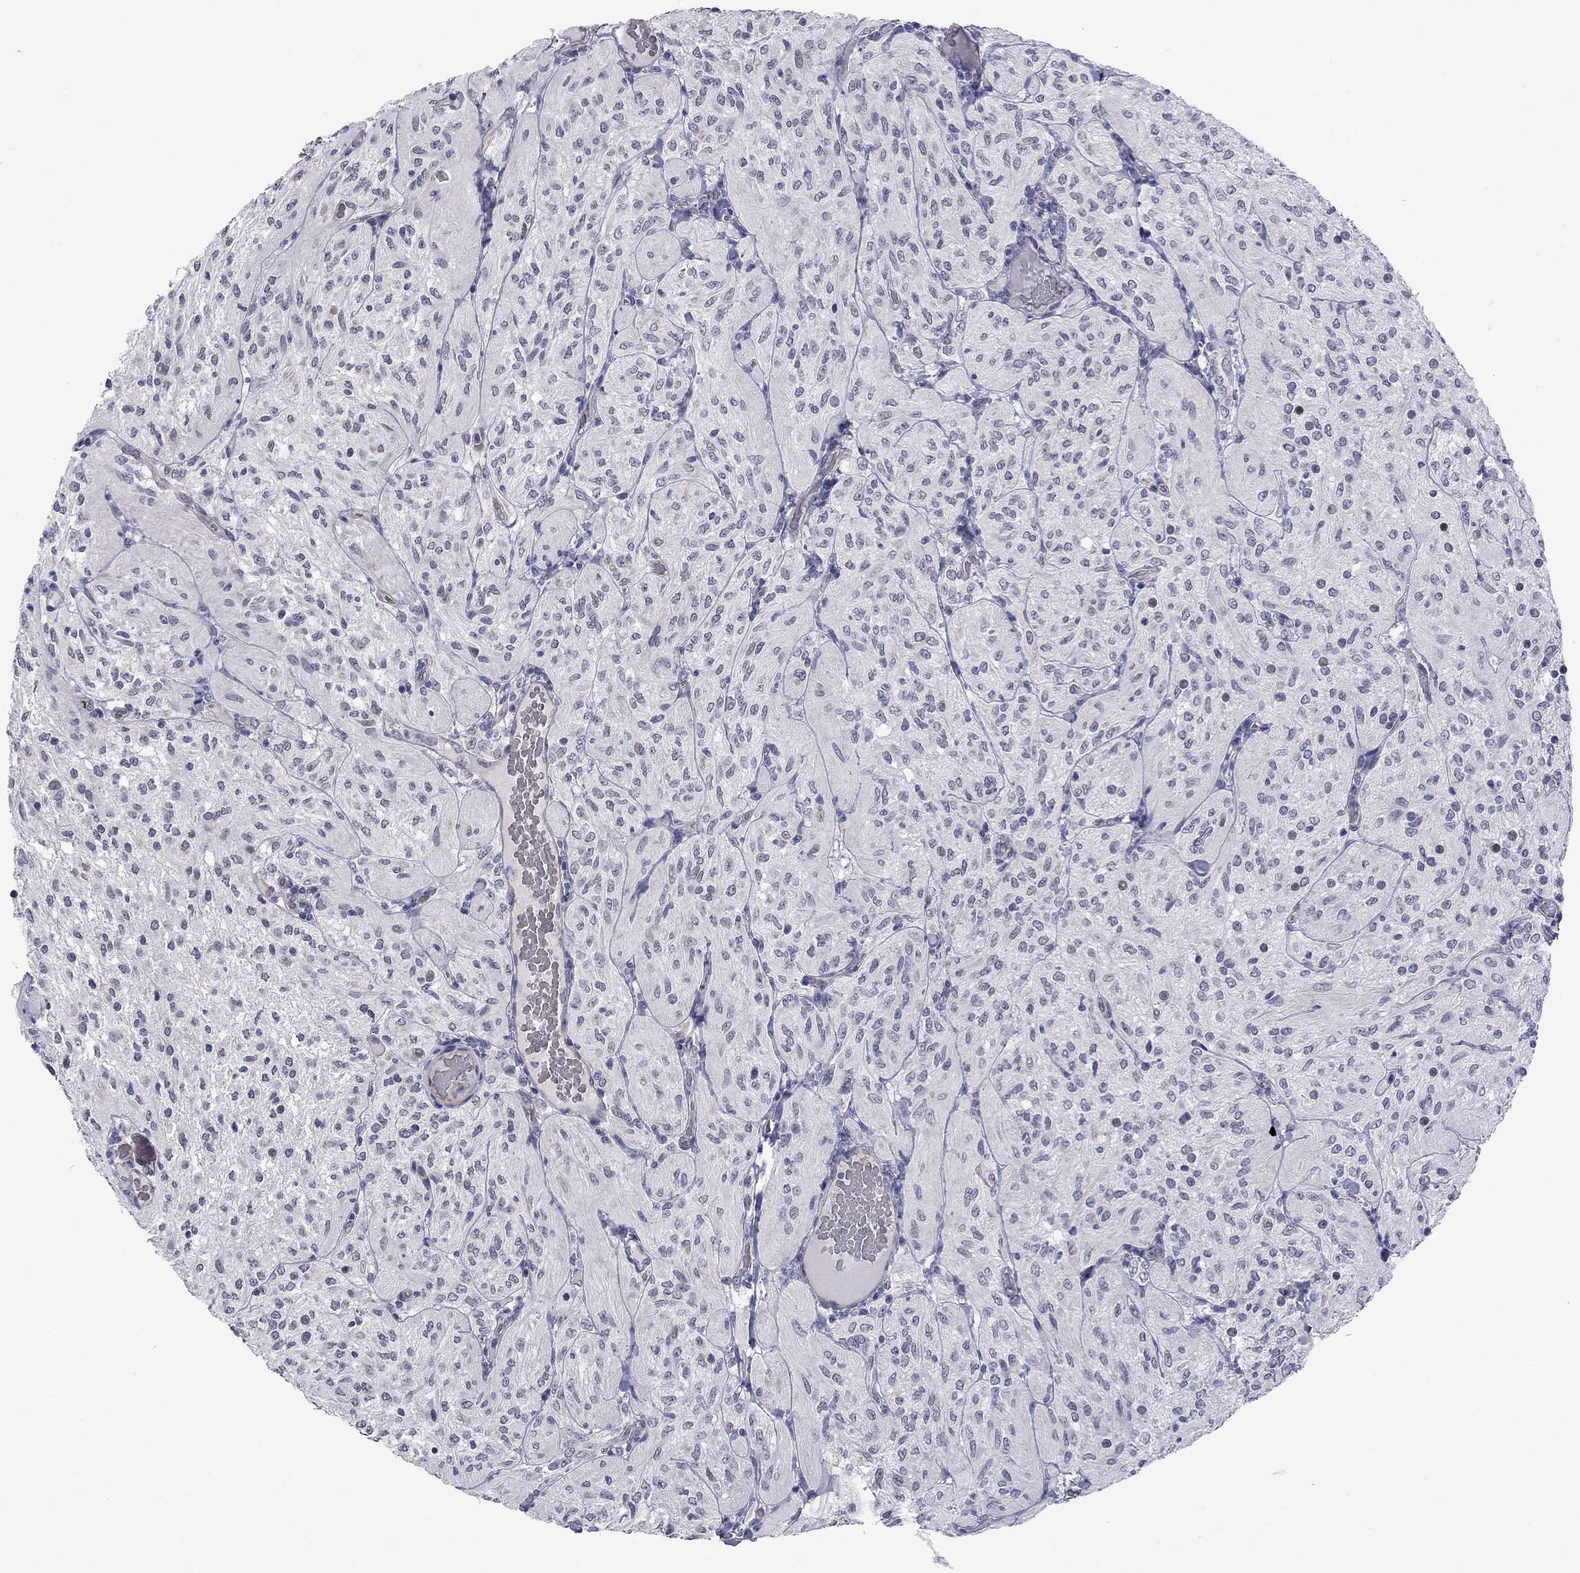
{"staining": {"intensity": "negative", "quantity": "none", "location": "none"}, "tissue": "glioma", "cell_type": "Tumor cells", "image_type": "cancer", "snomed": [{"axis": "morphology", "description": "Glioma, malignant, Low grade"}, {"axis": "topography", "description": "Brain"}], "caption": "The image displays no staining of tumor cells in low-grade glioma (malignant).", "gene": "HTR4", "patient": {"sex": "male", "age": 3}}